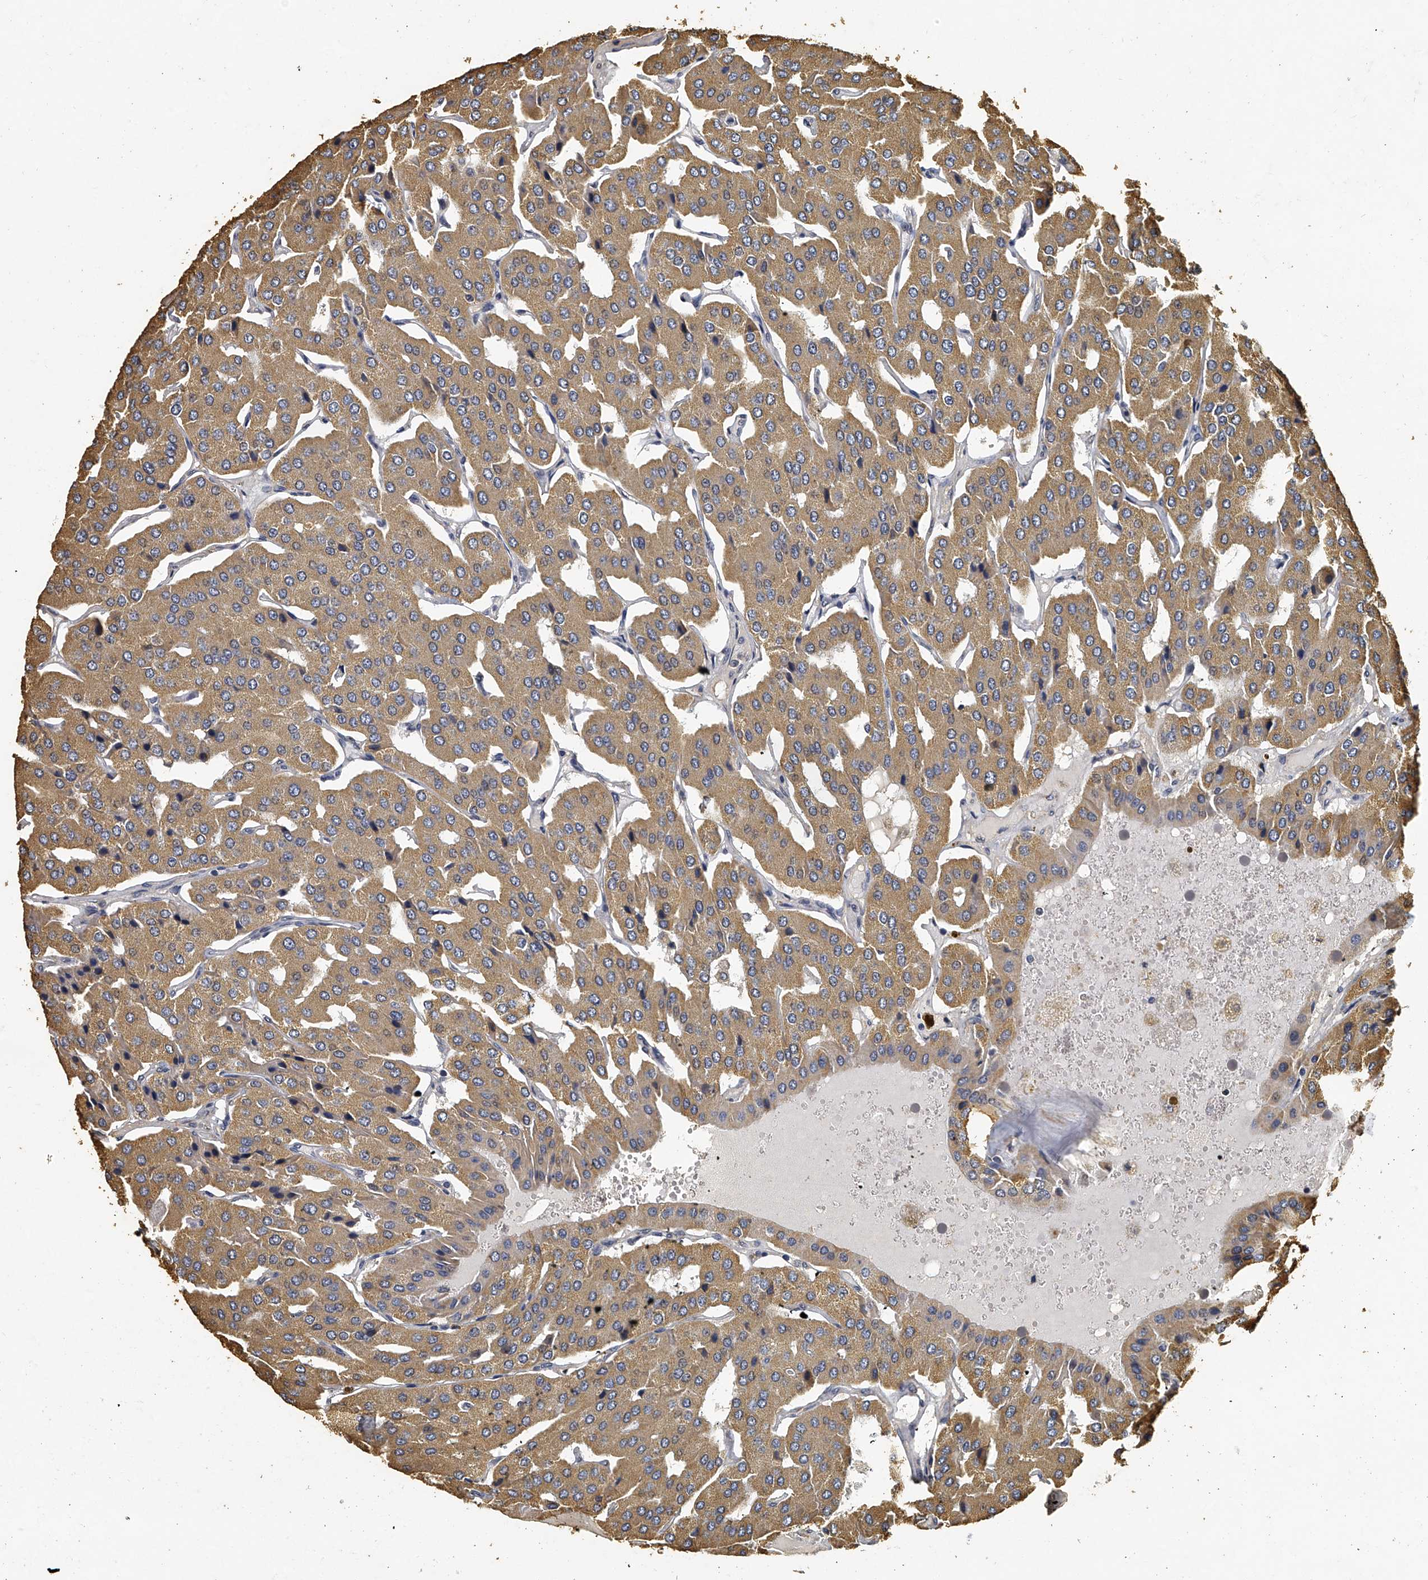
{"staining": {"intensity": "moderate", "quantity": ">75%", "location": "cytoplasmic/membranous"}, "tissue": "parathyroid gland", "cell_type": "Glandular cells", "image_type": "normal", "snomed": [{"axis": "morphology", "description": "Normal tissue, NOS"}, {"axis": "morphology", "description": "Adenoma, NOS"}, {"axis": "topography", "description": "Parathyroid gland"}], "caption": "Immunohistochemistry (IHC) (DAB (3,3'-diaminobenzidine)) staining of normal parathyroid gland demonstrates moderate cytoplasmic/membranous protein expression in approximately >75% of glandular cells. (IHC, brightfield microscopy, high magnification).", "gene": "MRPL28", "patient": {"sex": "female", "age": 86}}